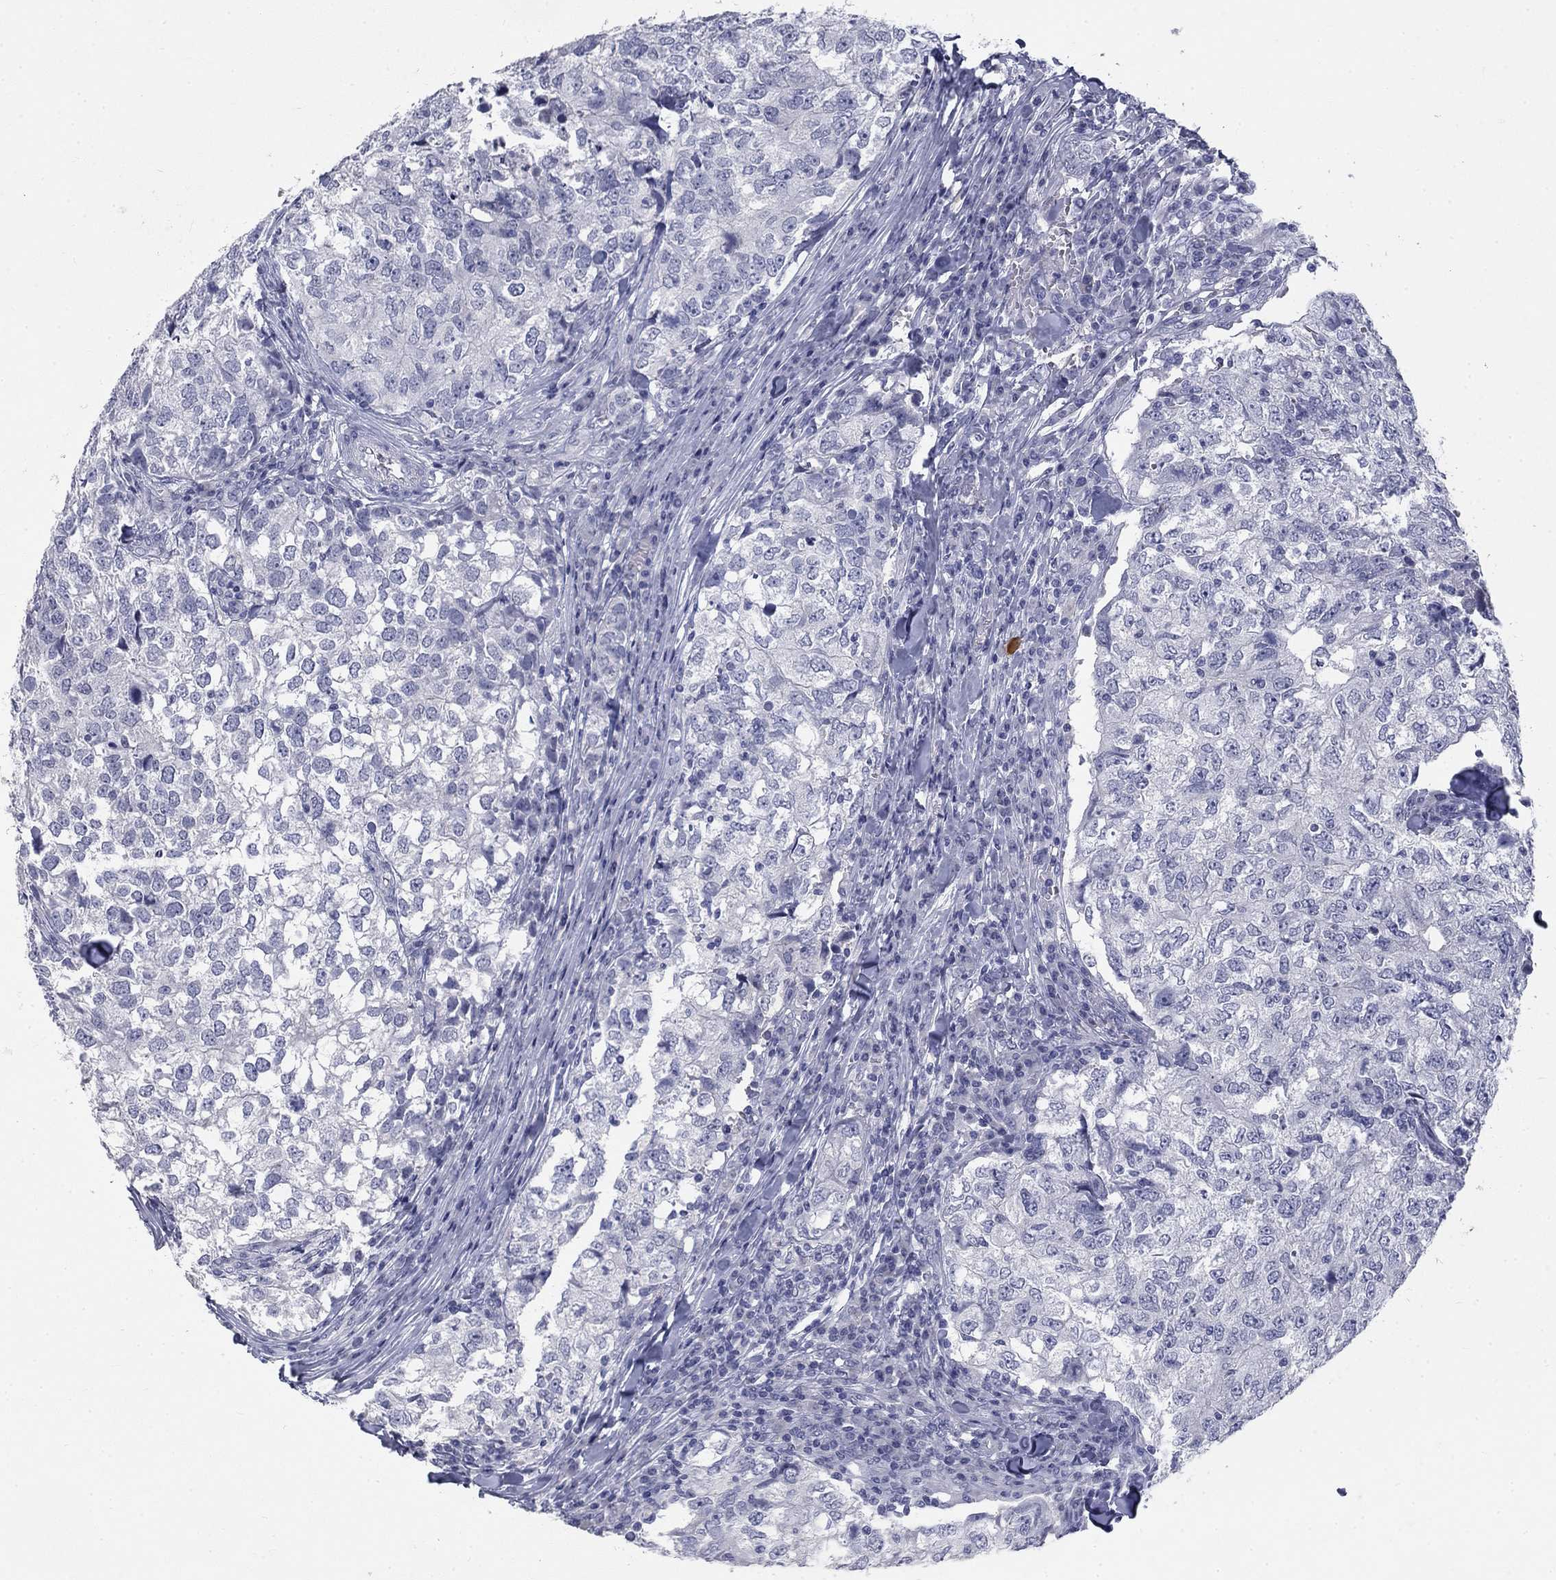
{"staining": {"intensity": "negative", "quantity": "none", "location": "none"}, "tissue": "breast cancer", "cell_type": "Tumor cells", "image_type": "cancer", "snomed": [{"axis": "morphology", "description": "Duct carcinoma"}, {"axis": "topography", "description": "Breast"}], "caption": "An immunohistochemistry (IHC) micrograph of breast cancer (infiltrating ductal carcinoma) is shown. There is no staining in tumor cells of breast cancer (infiltrating ductal carcinoma).", "gene": "ELAVL4", "patient": {"sex": "female", "age": 30}}